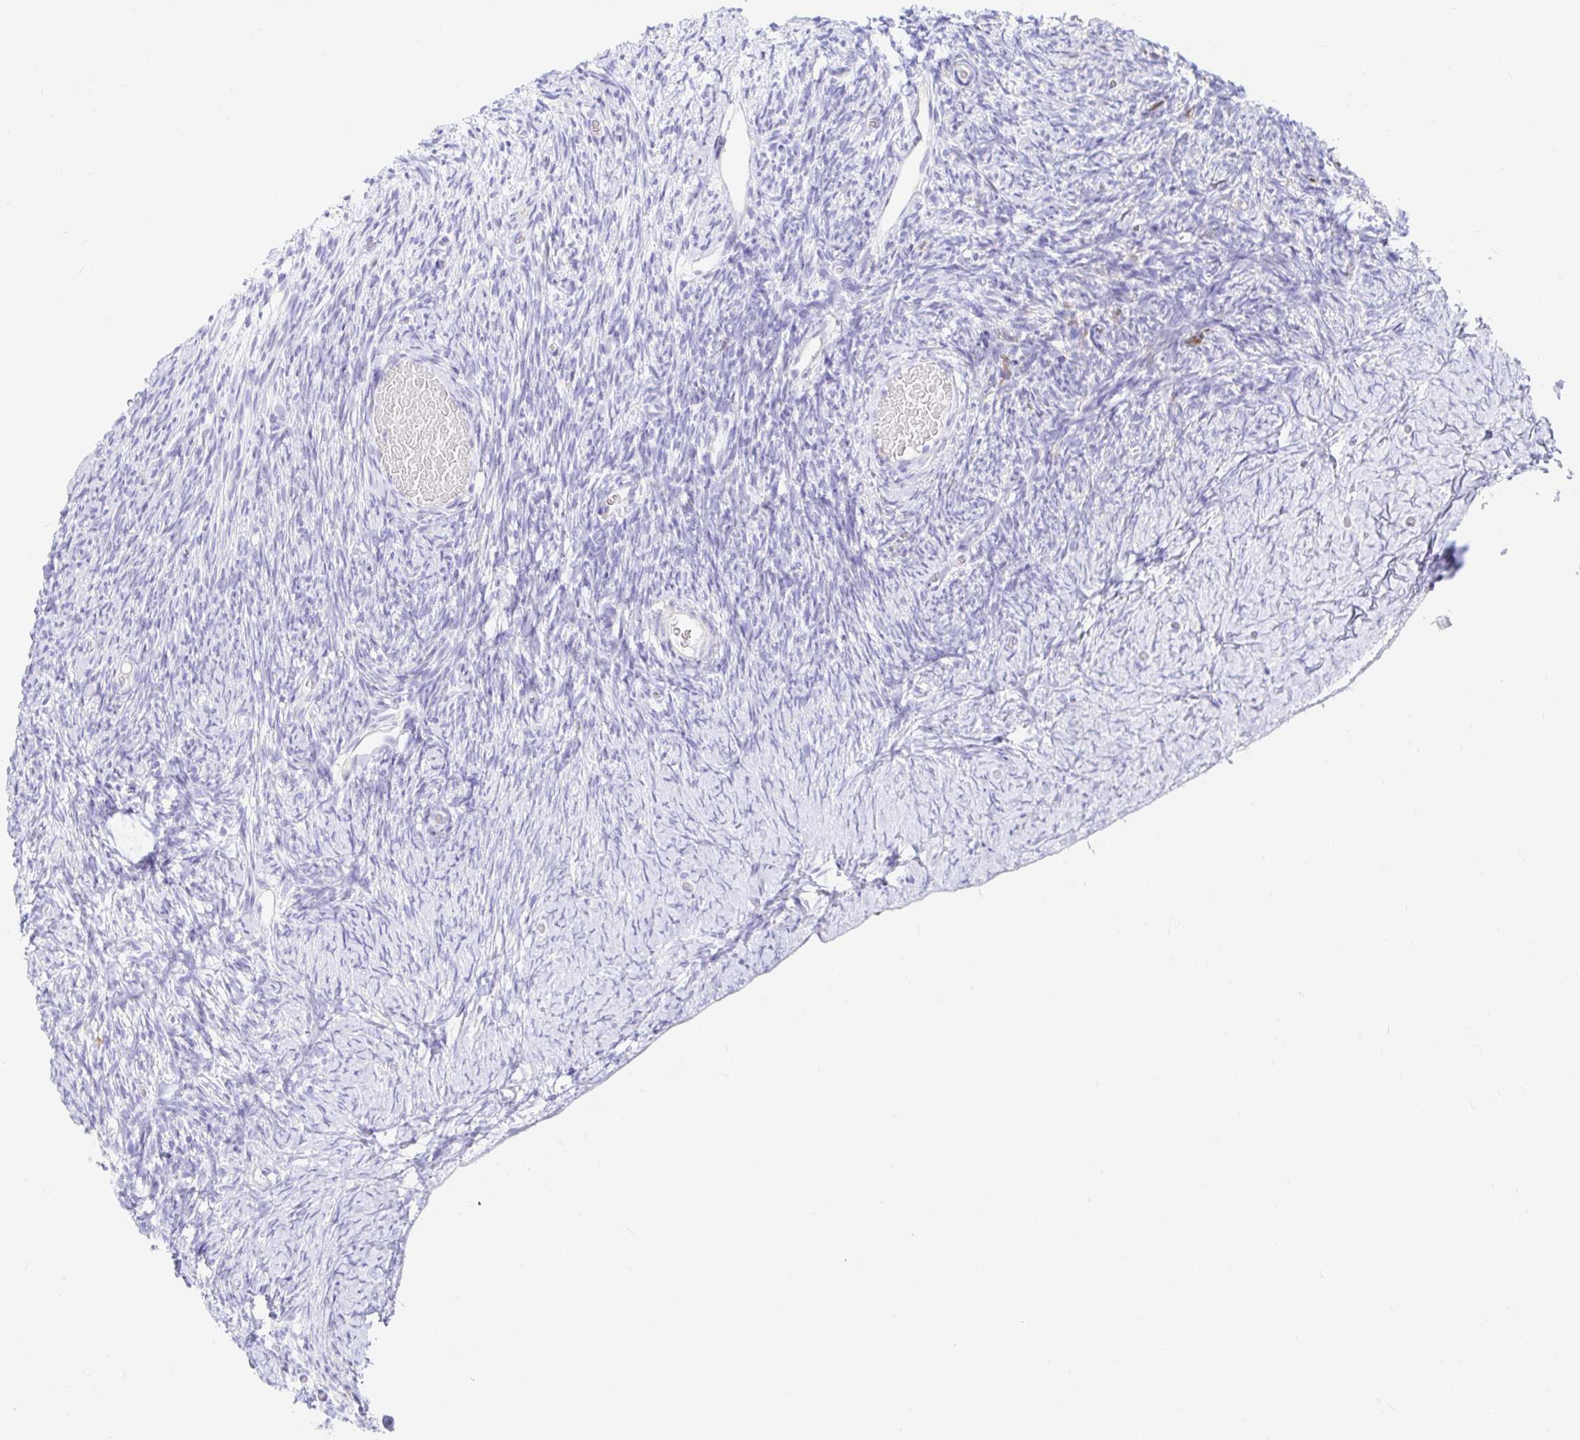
{"staining": {"intensity": "negative", "quantity": "none", "location": "none"}, "tissue": "ovary", "cell_type": "Ovarian stroma cells", "image_type": "normal", "snomed": [{"axis": "morphology", "description": "Normal tissue, NOS"}, {"axis": "topography", "description": "Ovary"}], "caption": "Immunohistochemistry (IHC) photomicrograph of unremarkable ovary: ovary stained with DAB demonstrates no significant protein expression in ovarian stroma cells. (DAB (3,3'-diaminobenzidine) immunohistochemistry visualized using brightfield microscopy, high magnification).", "gene": "PPP1R1B", "patient": {"sex": "female", "age": 39}}